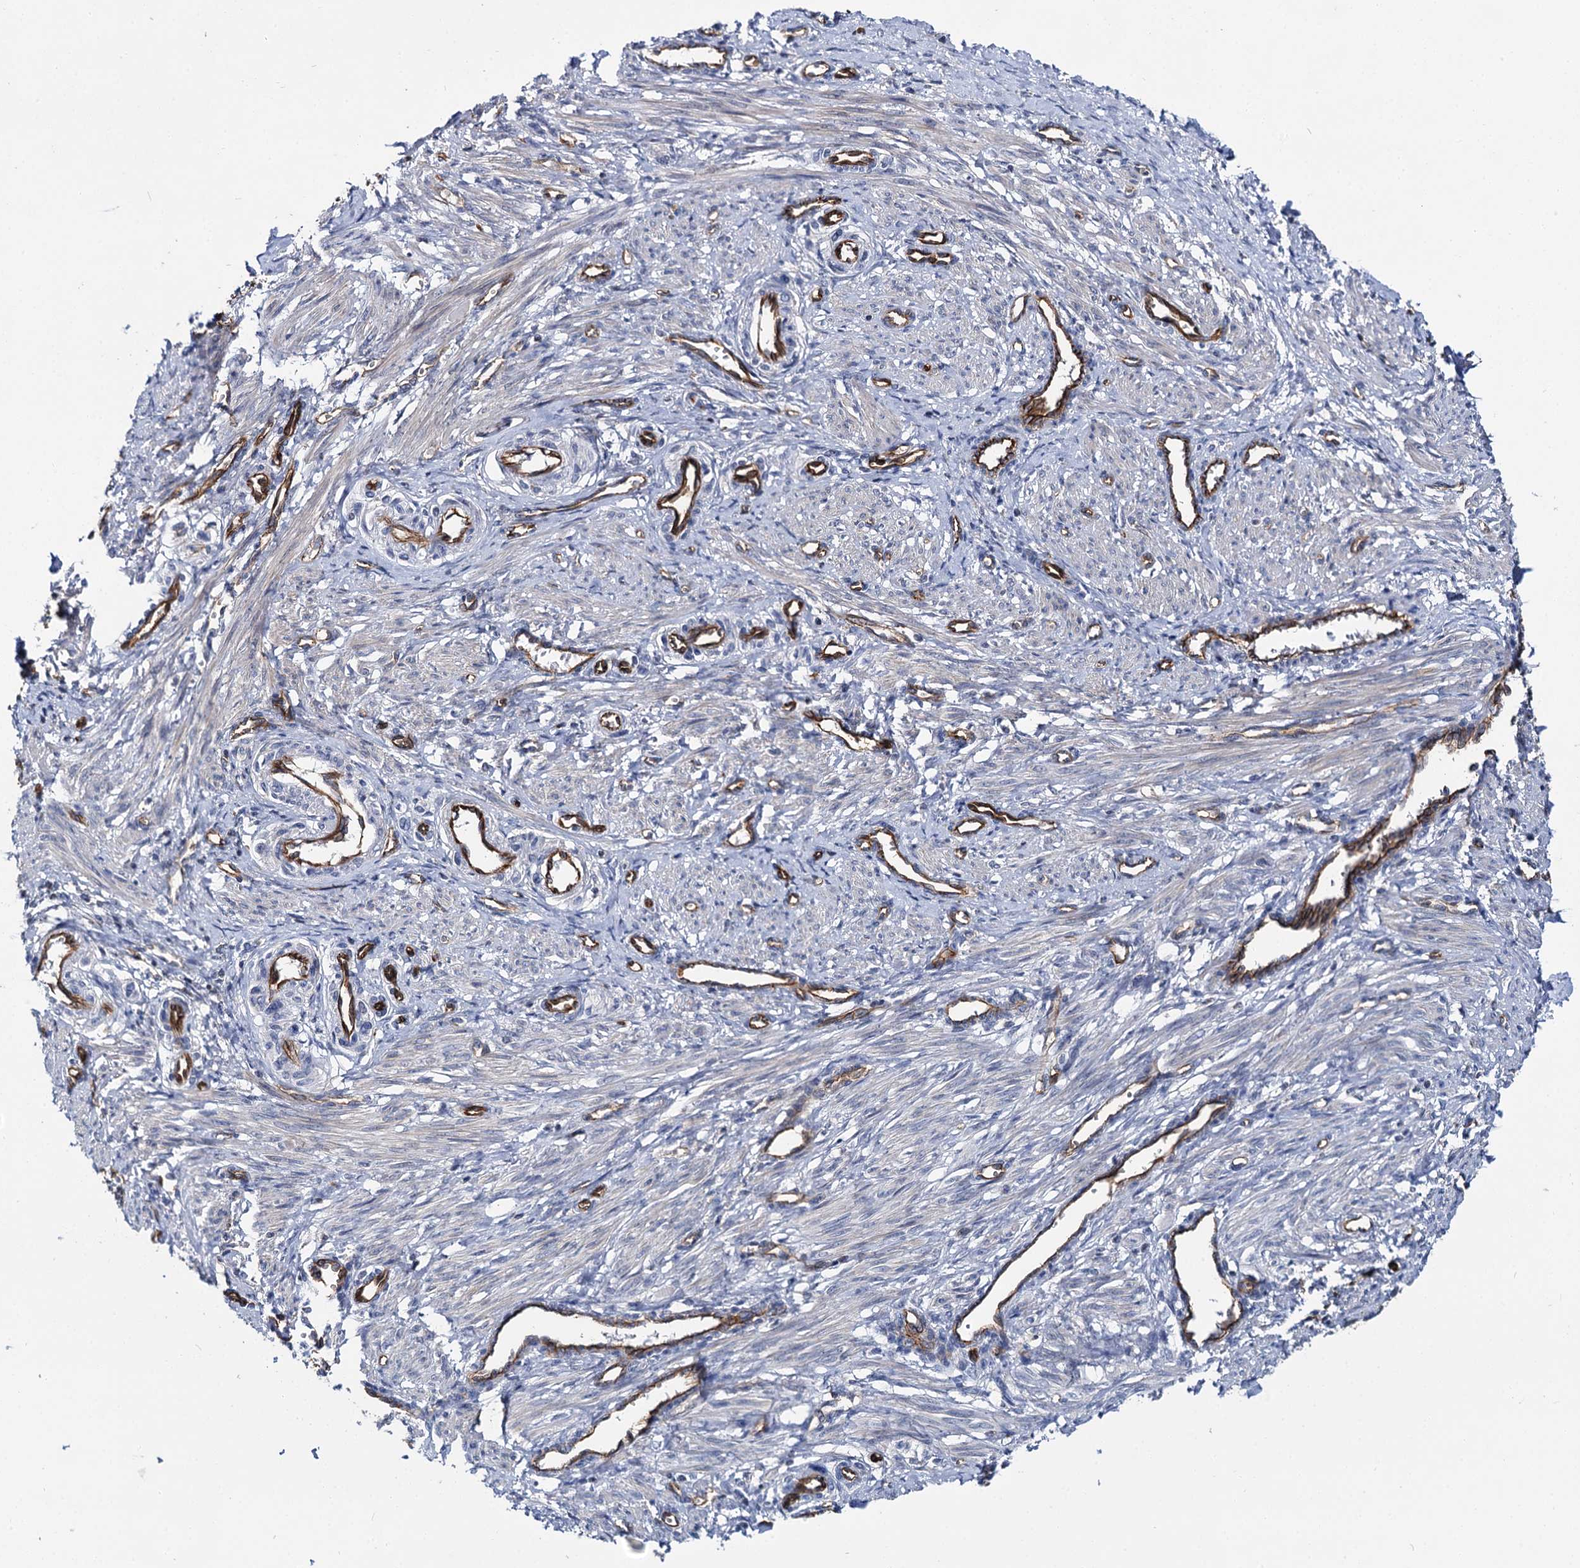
{"staining": {"intensity": "weak", "quantity": "<25%", "location": "cytoplasmic/membranous"}, "tissue": "smooth muscle", "cell_type": "Smooth muscle cells", "image_type": "normal", "snomed": [{"axis": "morphology", "description": "Normal tissue, NOS"}, {"axis": "topography", "description": "Endometrium"}], "caption": "DAB immunohistochemical staining of unremarkable smooth muscle reveals no significant staining in smooth muscle cells.", "gene": "ABLIM1", "patient": {"sex": "female", "age": 33}}